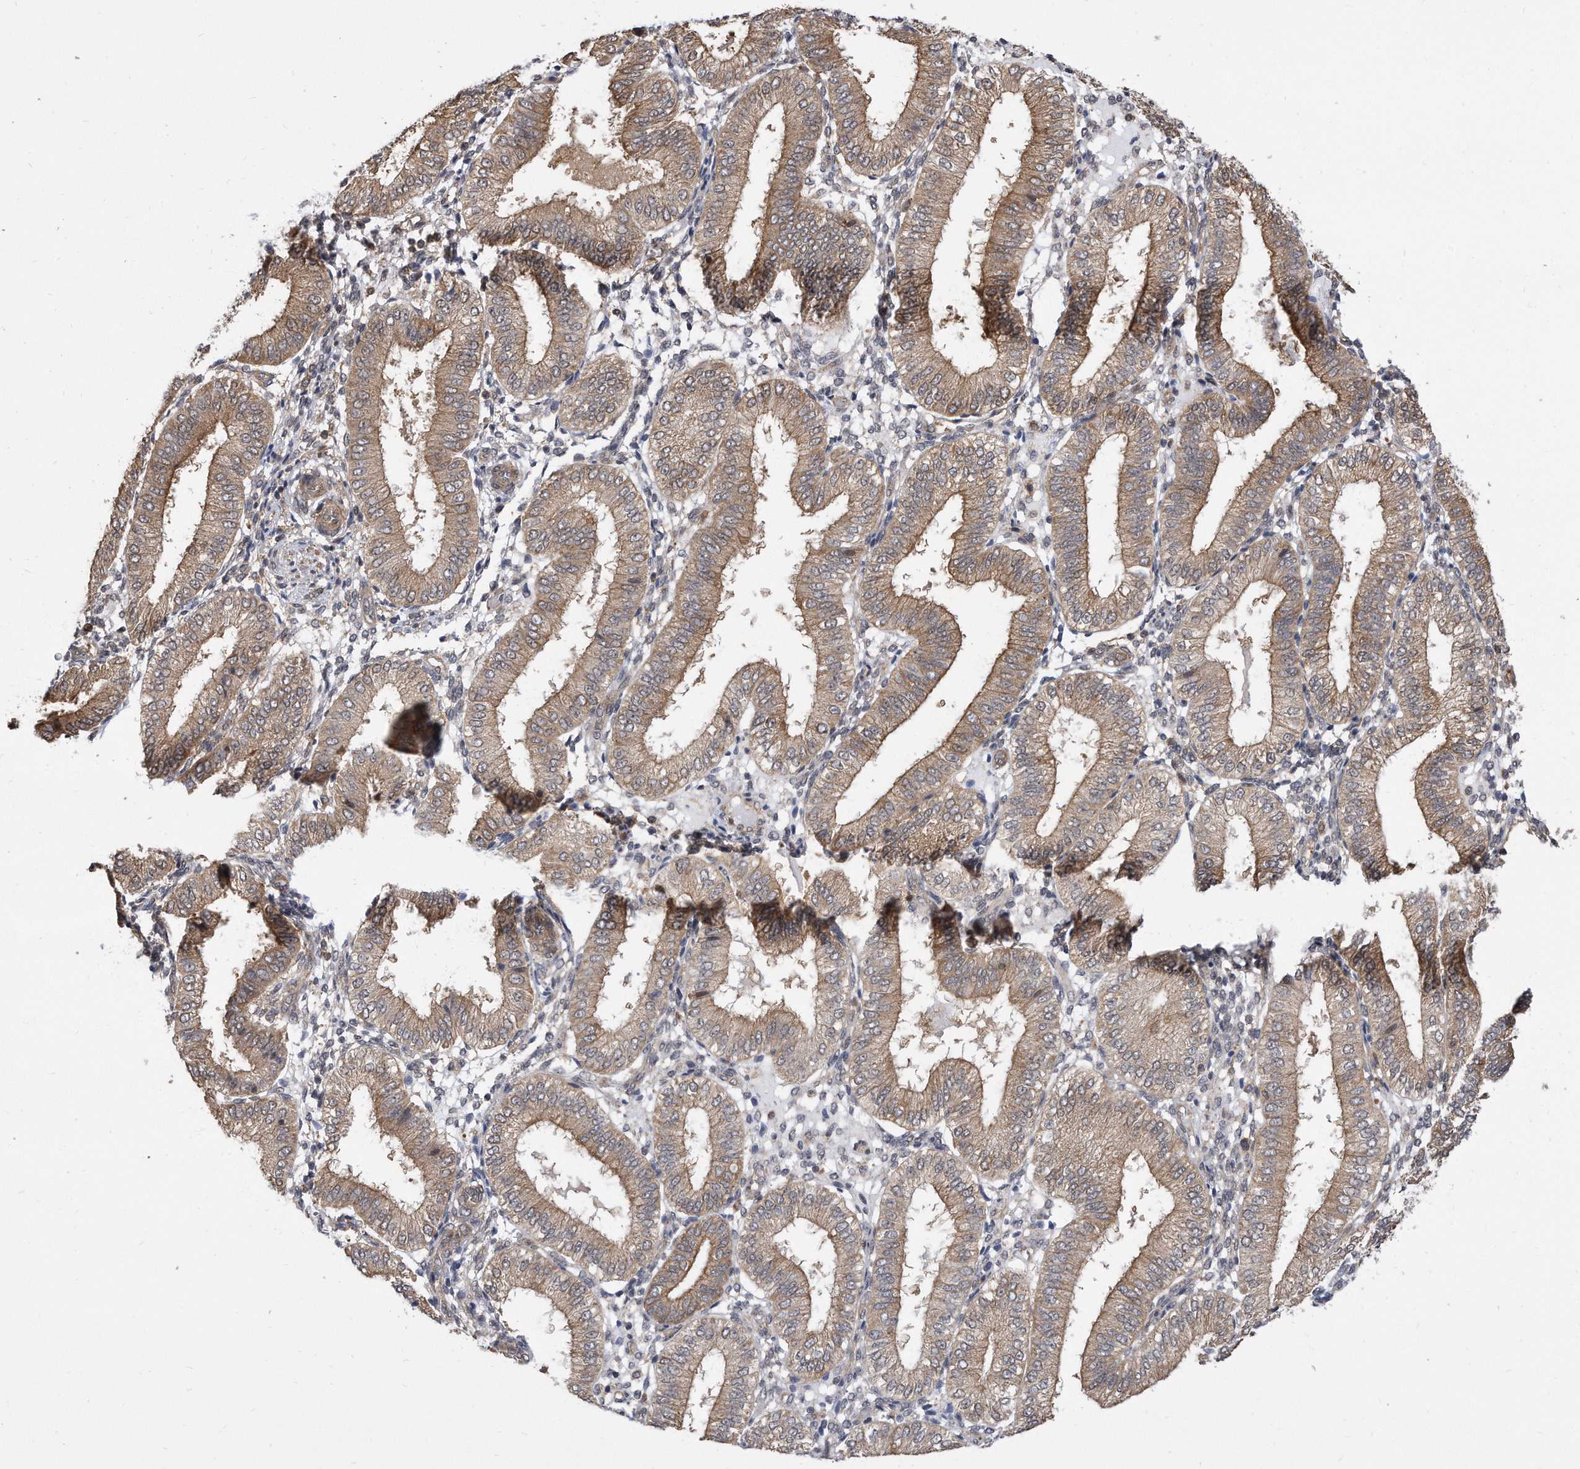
{"staining": {"intensity": "moderate", "quantity": "<25%", "location": "cytoplasmic/membranous"}, "tissue": "endometrium", "cell_type": "Cells in endometrial stroma", "image_type": "normal", "snomed": [{"axis": "morphology", "description": "Normal tissue, NOS"}, {"axis": "topography", "description": "Endometrium"}], "caption": "High-power microscopy captured an immunohistochemistry (IHC) image of benign endometrium, revealing moderate cytoplasmic/membranous staining in approximately <25% of cells in endometrial stroma. (DAB (3,3'-diaminobenzidine) = brown stain, brightfield microscopy at high magnification).", "gene": "TCP1", "patient": {"sex": "female", "age": 39}}